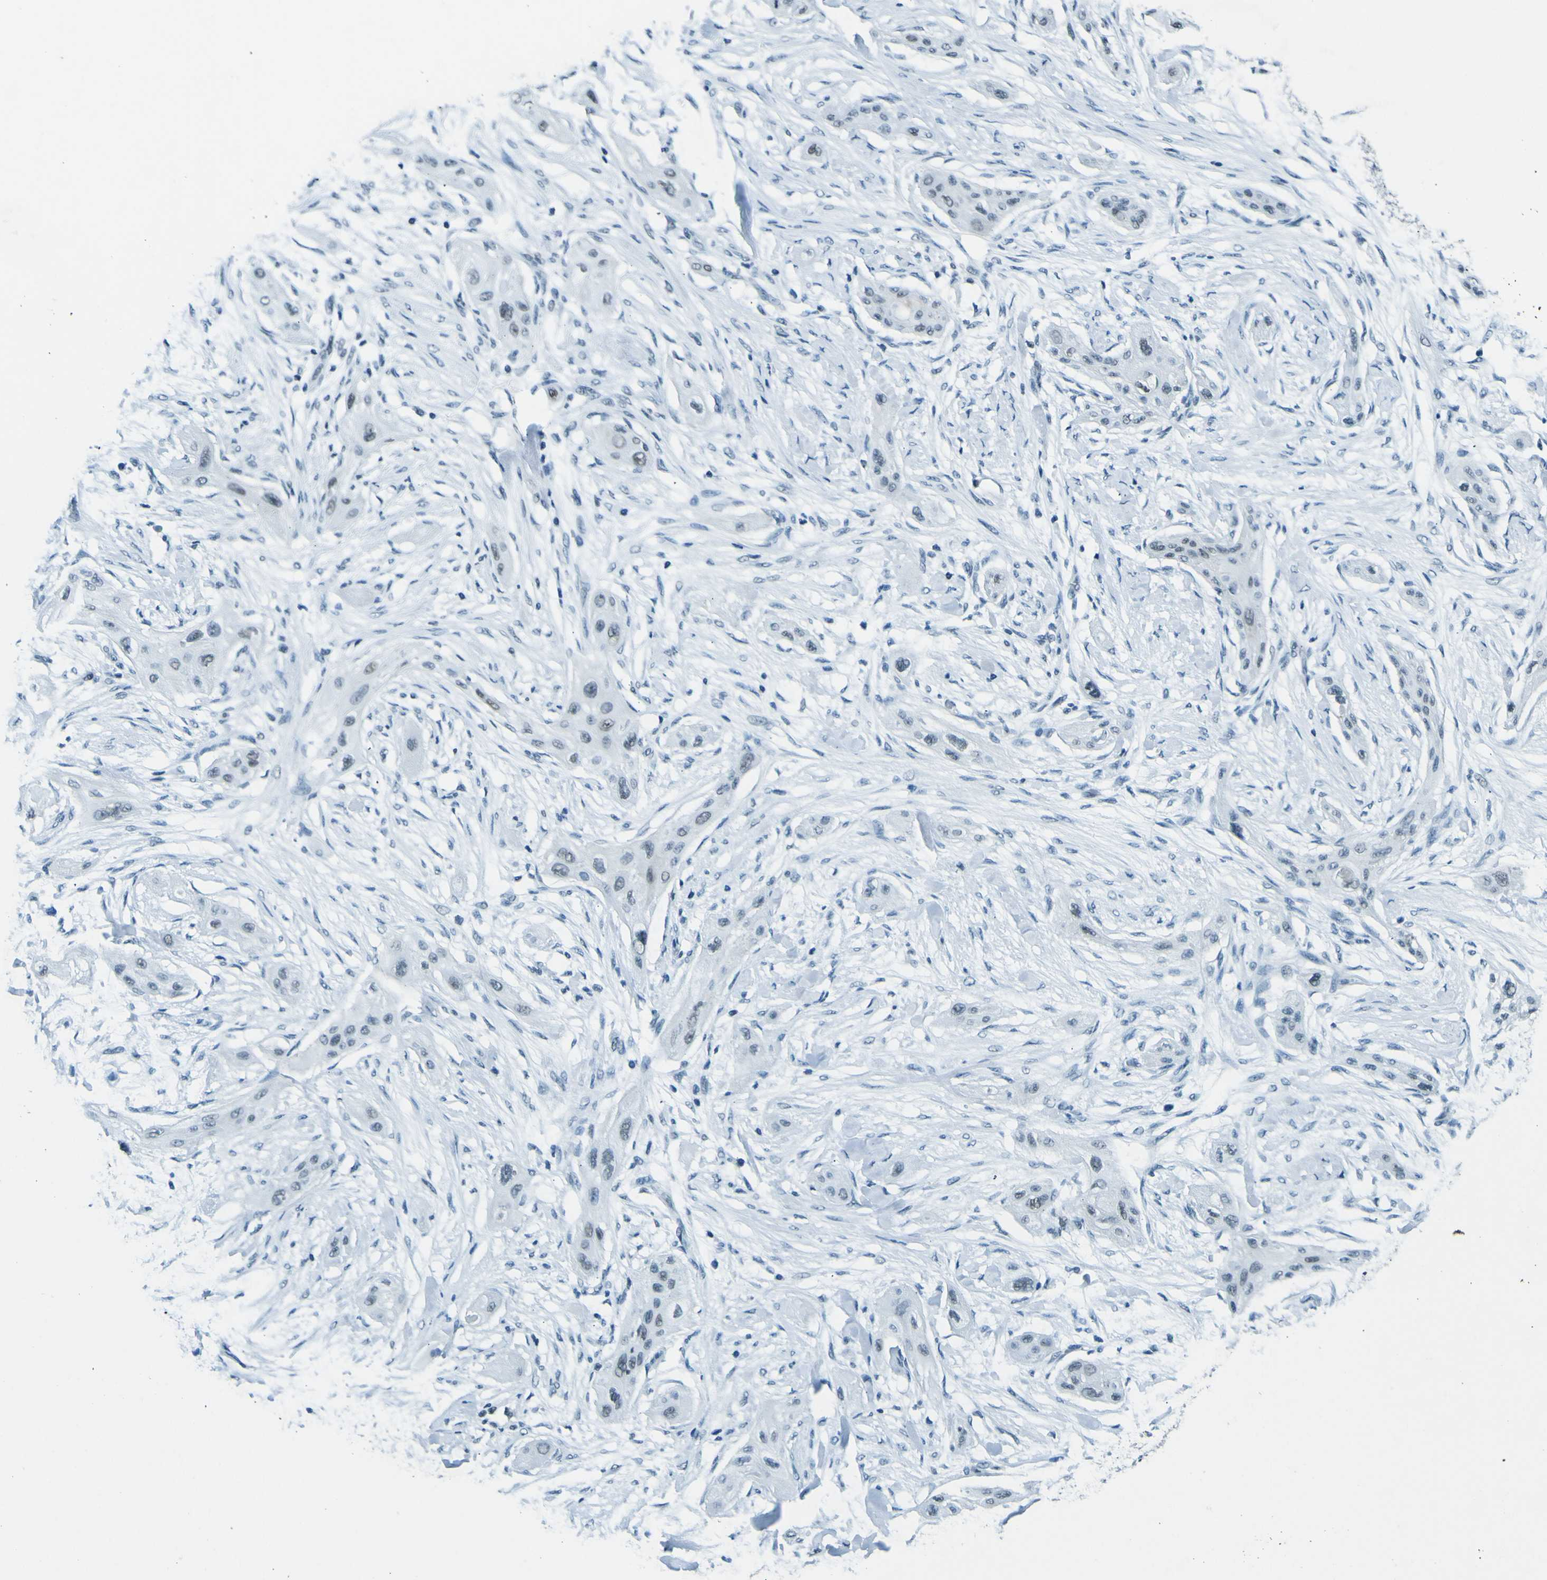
{"staining": {"intensity": "negative", "quantity": "none", "location": "none"}, "tissue": "lung cancer", "cell_type": "Tumor cells", "image_type": "cancer", "snomed": [{"axis": "morphology", "description": "Squamous cell carcinoma, NOS"}, {"axis": "topography", "description": "Lung"}], "caption": "A high-resolution image shows immunohistochemistry staining of lung cancer (squamous cell carcinoma), which reveals no significant staining in tumor cells. (DAB IHC, high magnification).", "gene": "CEBPG", "patient": {"sex": "female", "age": 47}}